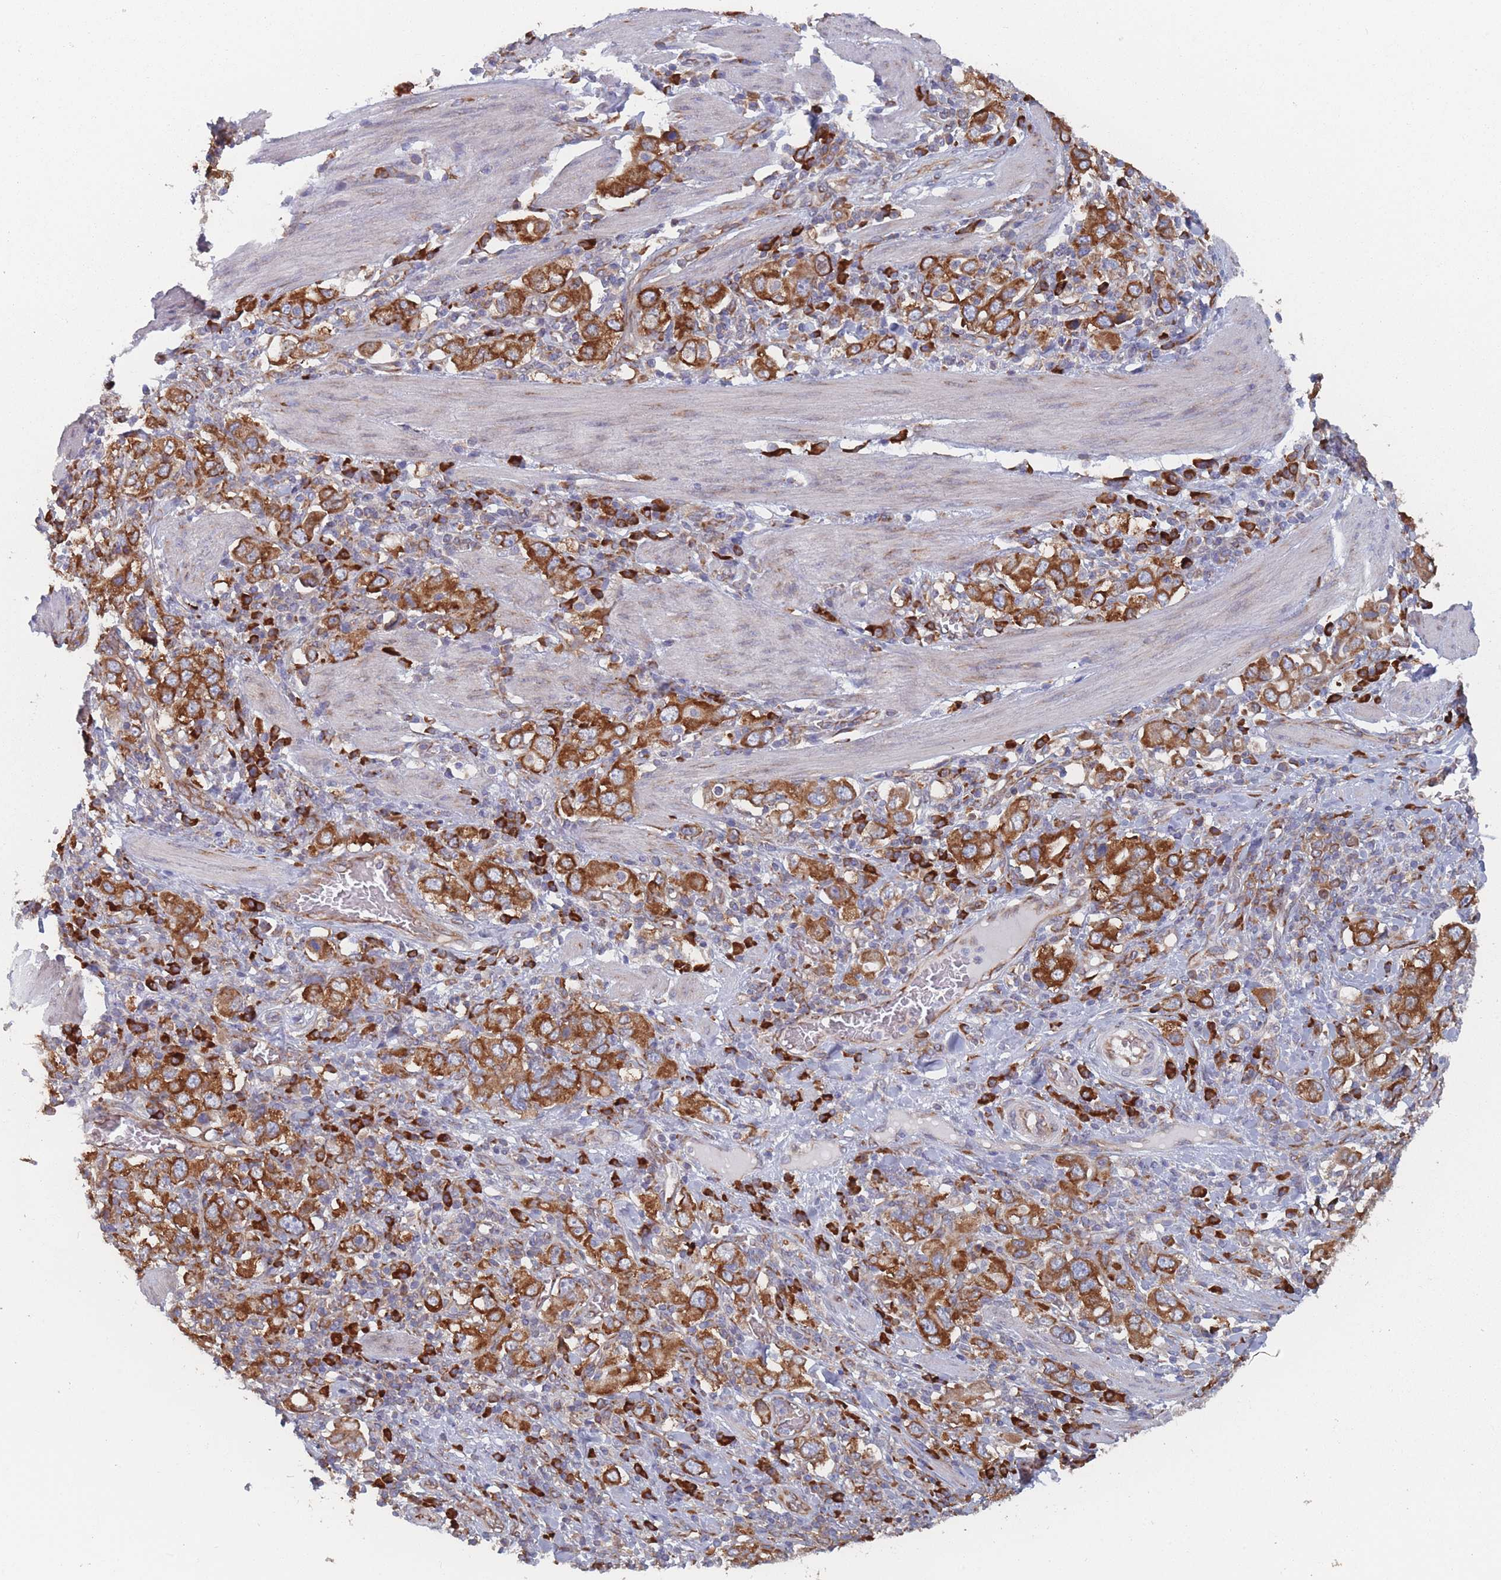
{"staining": {"intensity": "strong", "quantity": ">75%", "location": "cytoplasmic/membranous"}, "tissue": "stomach cancer", "cell_type": "Tumor cells", "image_type": "cancer", "snomed": [{"axis": "morphology", "description": "Adenocarcinoma, NOS"}, {"axis": "topography", "description": "Stomach, upper"}, {"axis": "topography", "description": "Stomach"}], "caption": "Protein analysis of stomach cancer tissue demonstrates strong cytoplasmic/membranous expression in approximately >75% of tumor cells.", "gene": "EEF1B2", "patient": {"sex": "male", "age": 62}}